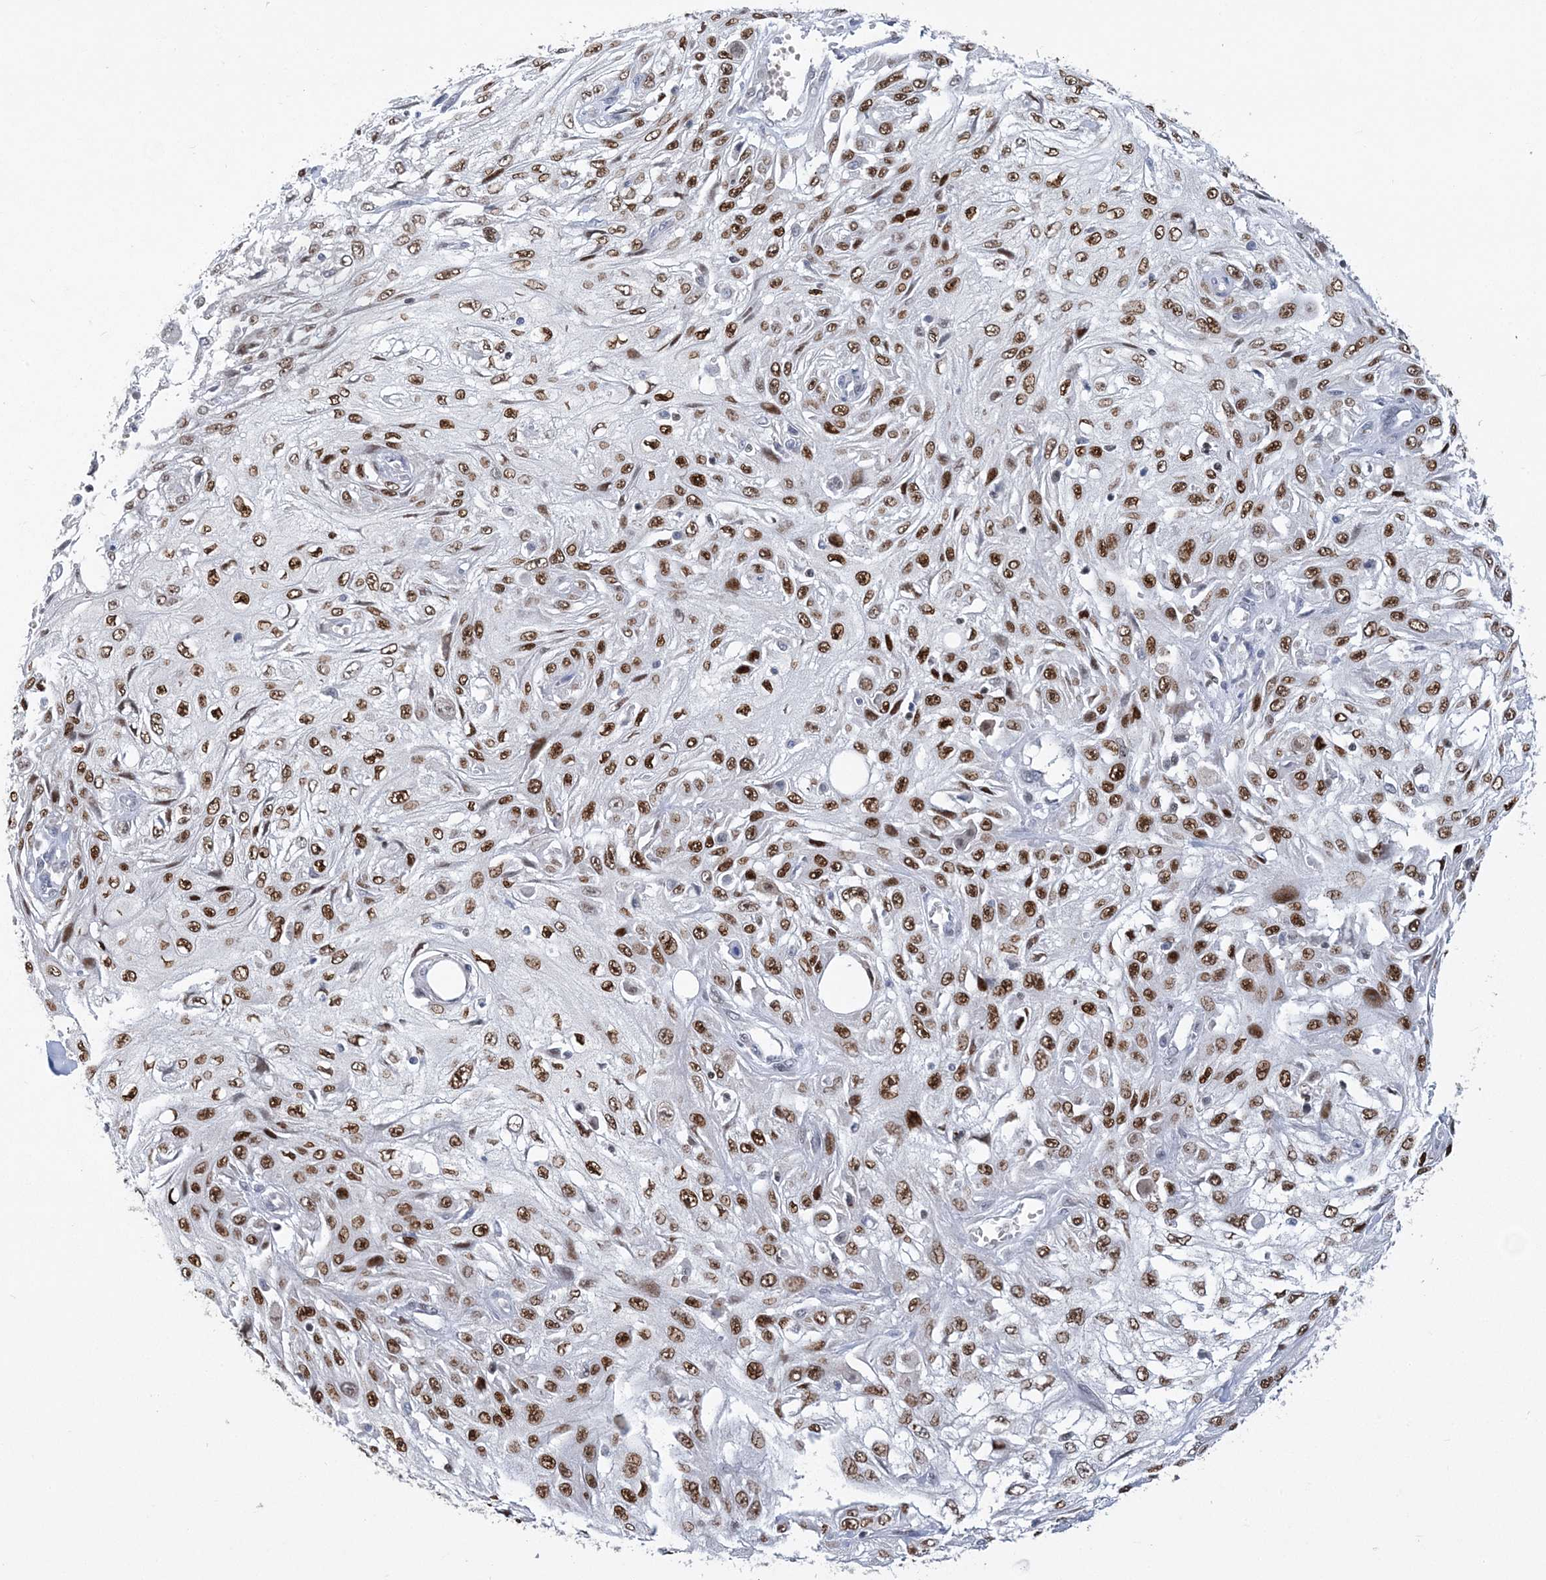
{"staining": {"intensity": "strong", "quantity": ">75%", "location": "nuclear"}, "tissue": "skin cancer", "cell_type": "Tumor cells", "image_type": "cancer", "snomed": [{"axis": "morphology", "description": "Squamous cell carcinoma, NOS"}, {"axis": "topography", "description": "Skin"}], "caption": "An IHC image of neoplastic tissue is shown. Protein staining in brown highlights strong nuclear positivity in skin cancer (squamous cell carcinoma) within tumor cells.", "gene": "ZBTB7A", "patient": {"sex": "male", "age": 75}}